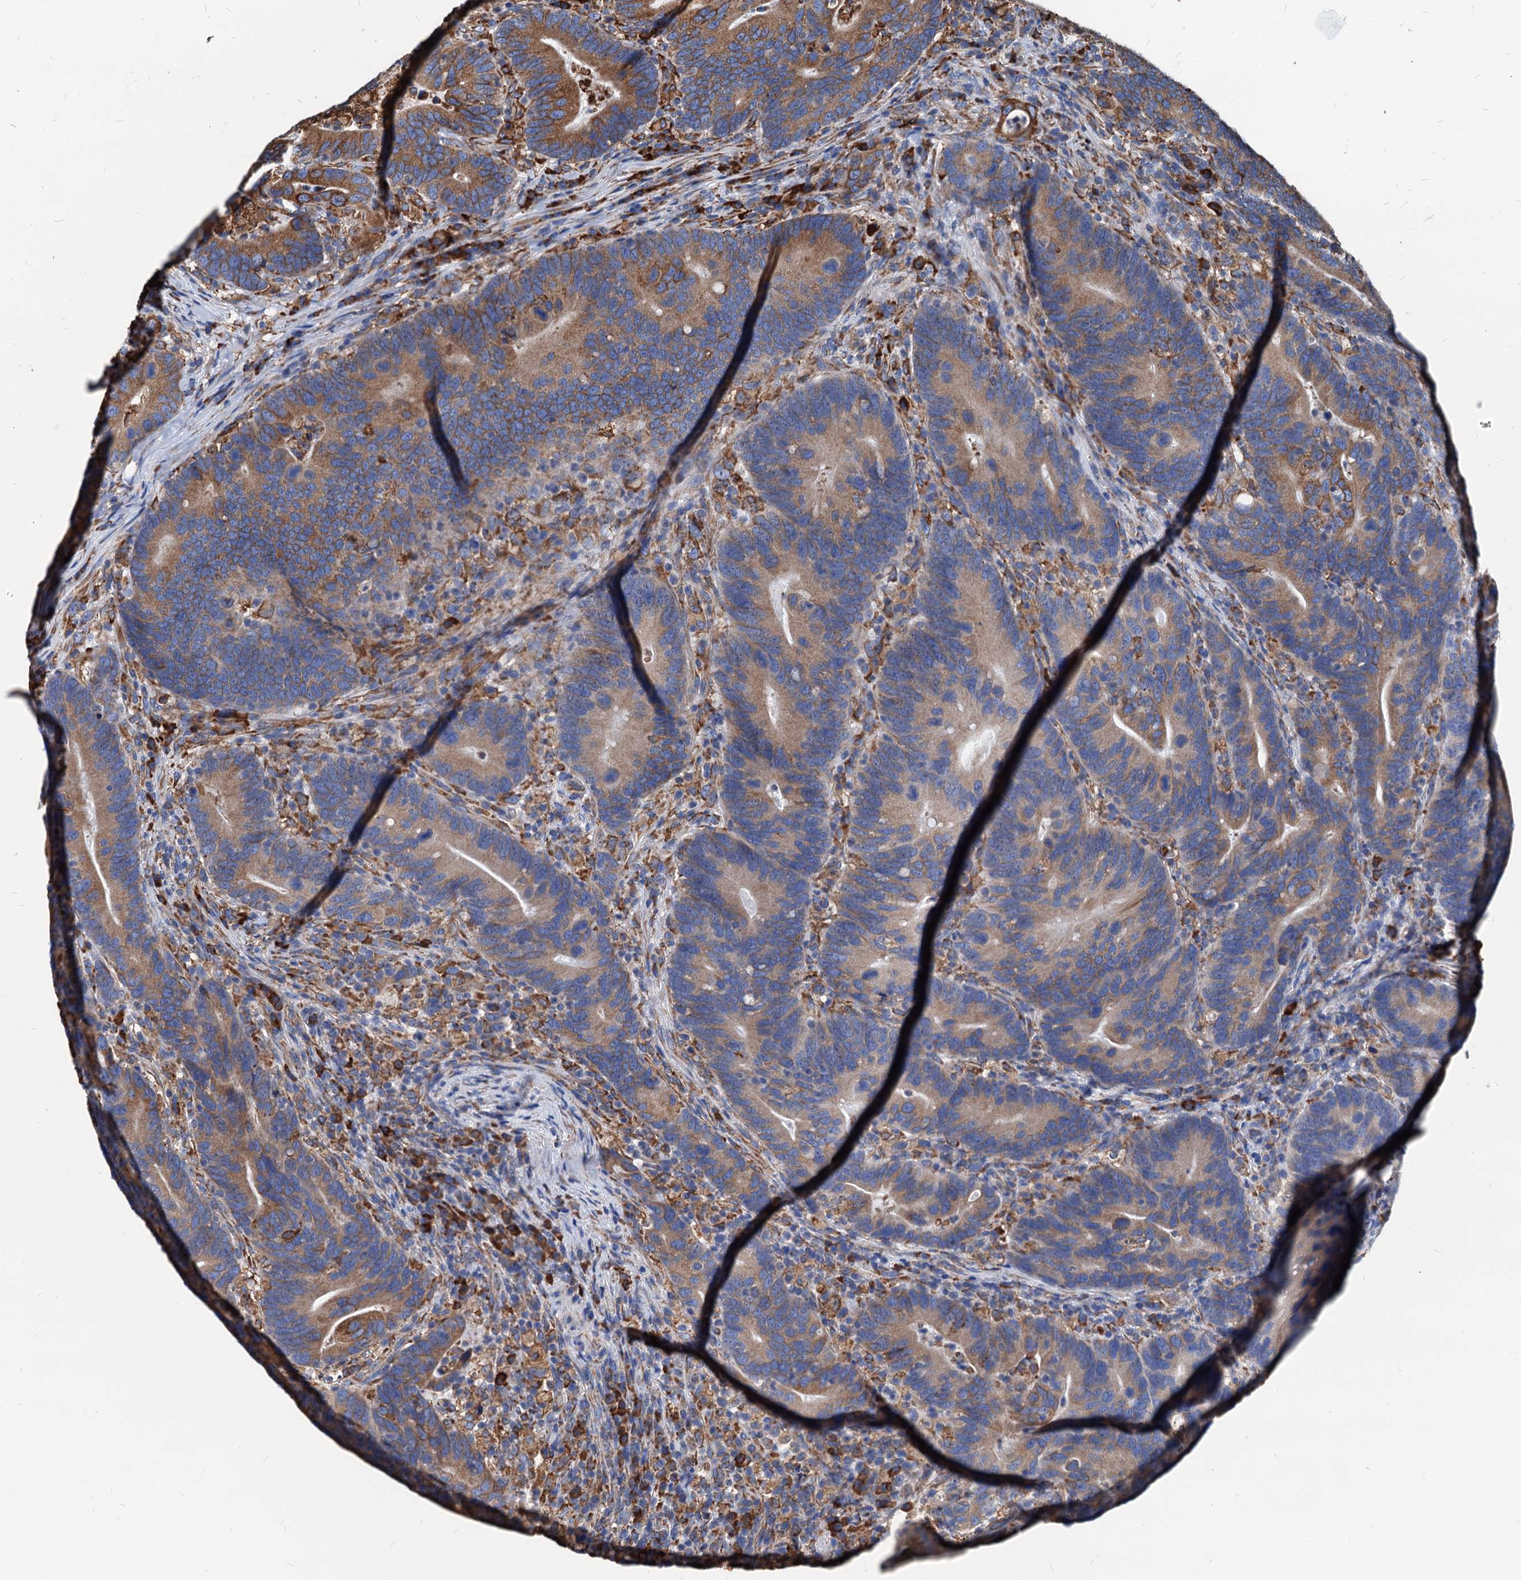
{"staining": {"intensity": "moderate", "quantity": ">75%", "location": "cytoplasmic/membranous"}, "tissue": "colorectal cancer", "cell_type": "Tumor cells", "image_type": "cancer", "snomed": [{"axis": "morphology", "description": "Adenocarcinoma, NOS"}, {"axis": "topography", "description": "Colon"}], "caption": "The micrograph exhibits immunohistochemical staining of colorectal adenocarcinoma. There is moderate cytoplasmic/membranous expression is appreciated in approximately >75% of tumor cells.", "gene": "HSPA5", "patient": {"sex": "female", "age": 66}}